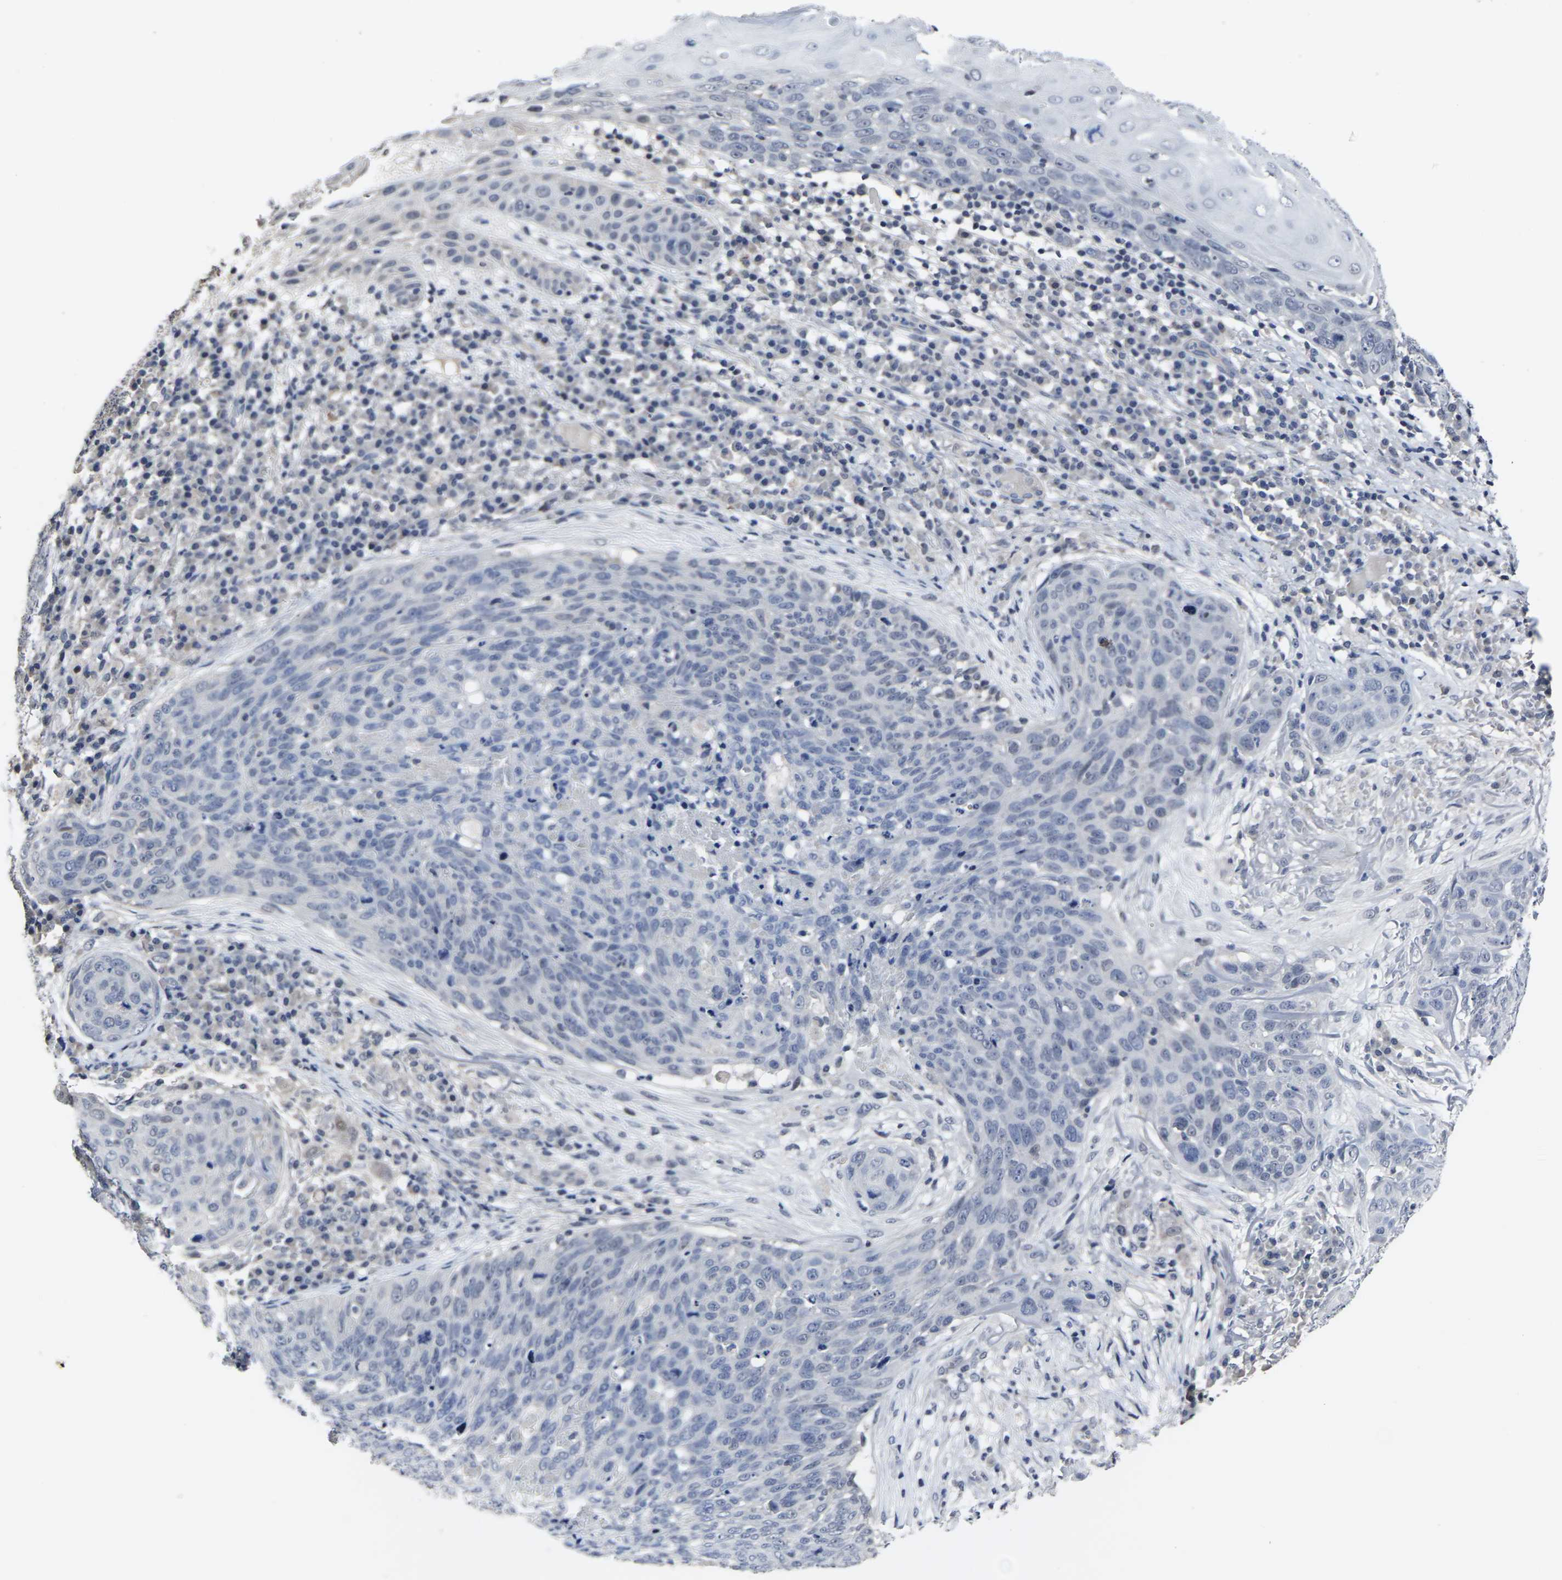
{"staining": {"intensity": "negative", "quantity": "none", "location": "none"}, "tissue": "skin cancer", "cell_type": "Tumor cells", "image_type": "cancer", "snomed": [{"axis": "morphology", "description": "Squamous cell carcinoma in situ, NOS"}, {"axis": "morphology", "description": "Squamous cell carcinoma, NOS"}, {"axis": "topography", "description": "Skin"}], "caption": "Tumor cells show no significant protein expression in skin cancer.", "gene": "MSANTD4", "patient": {"sex": "male", "age": 93}}